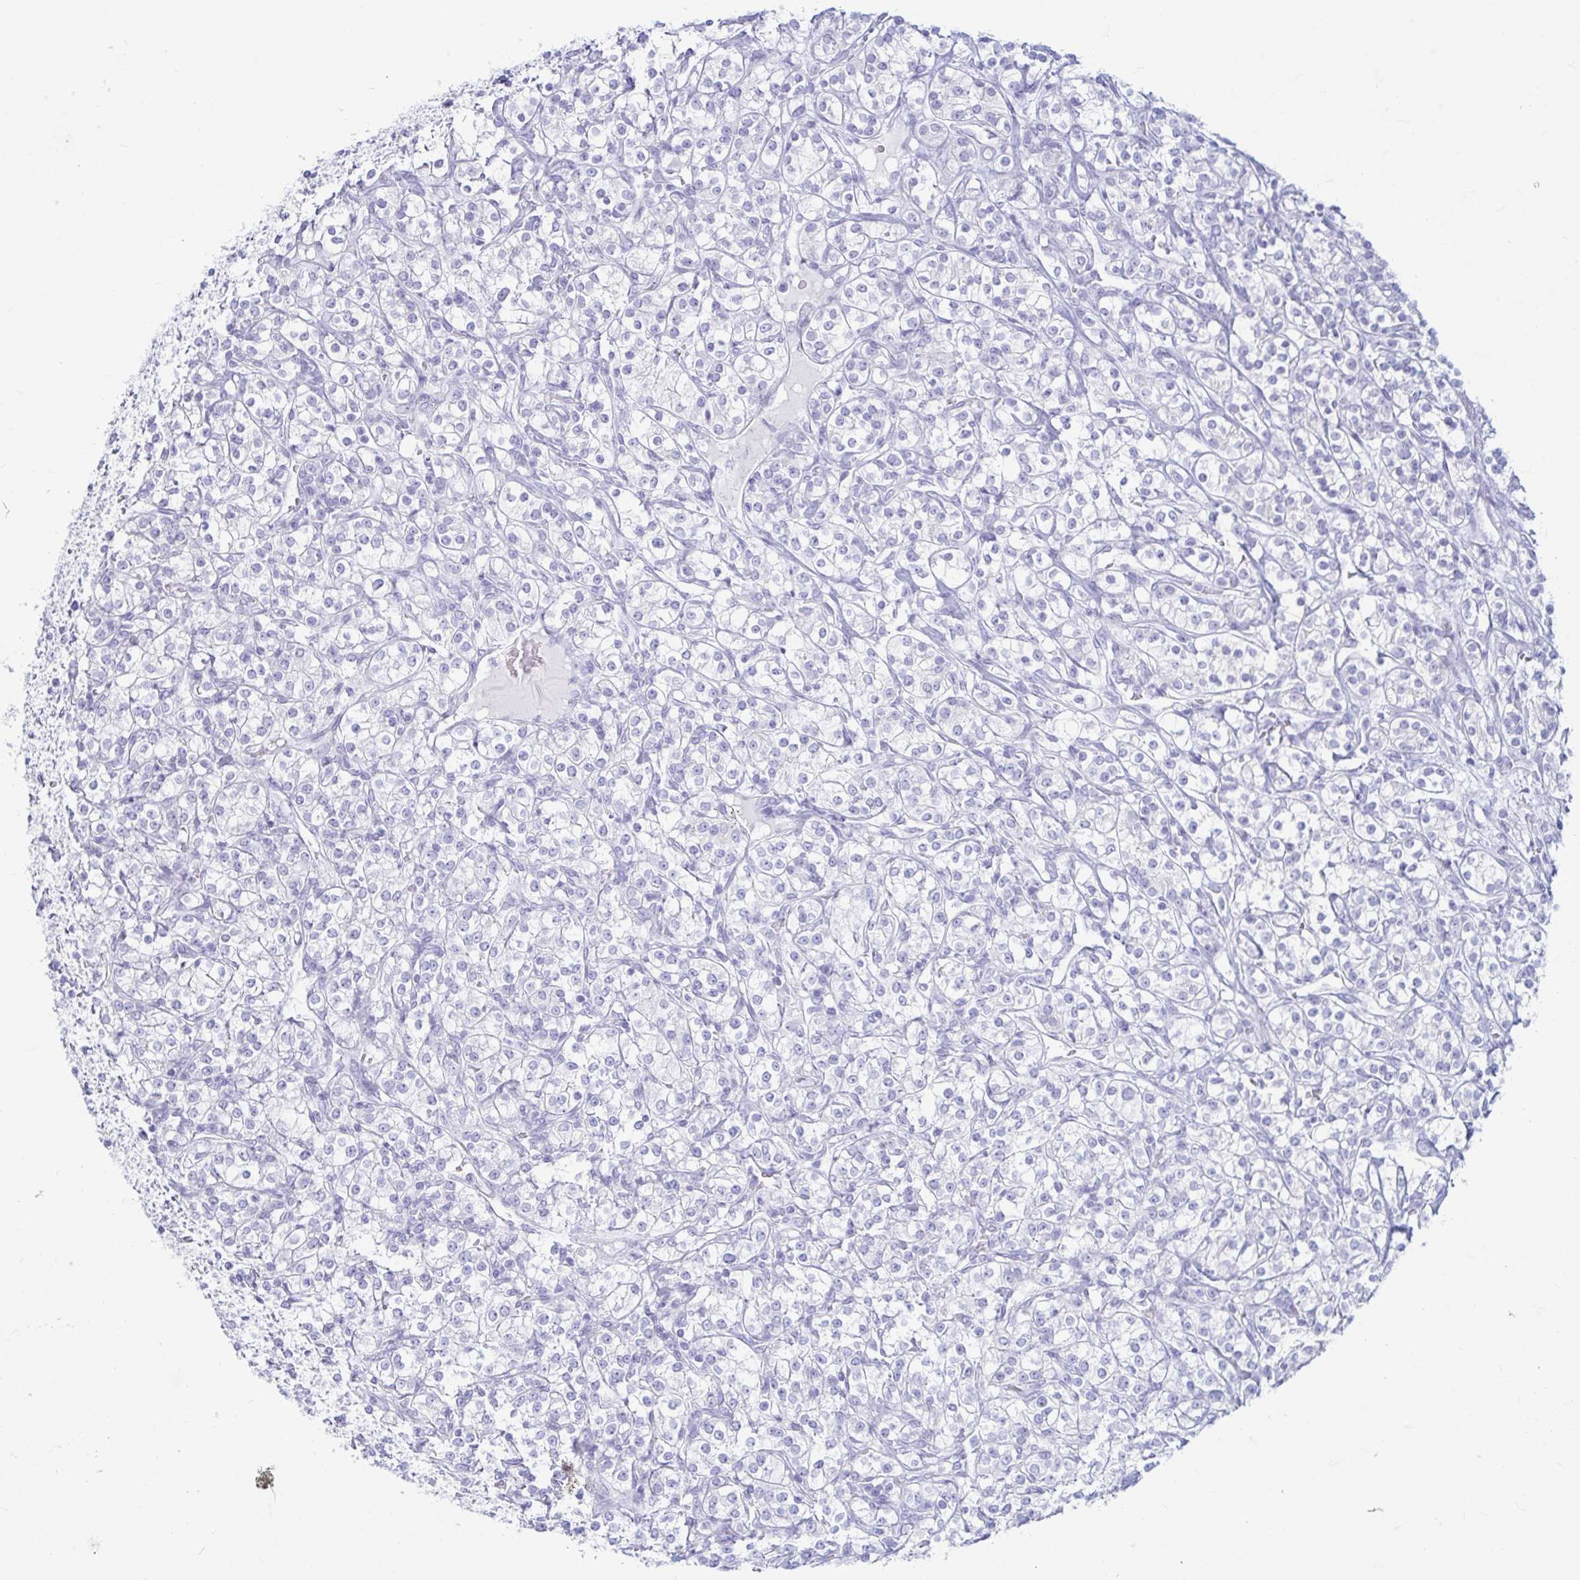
{"staining": {"intensity": "negative", "quantity": "none", "location": "none"}, "tissue": "renal cancer", "cell_type": "Tumor cells", "image_type": "cancer", "snomed": [{"axis": "morphology", "description": "Adenocarcinoma, NOS"}, {"axis": "topography", "description": "Kidney"}], "caption": "A photomicrograph of human adenocarcinoma (renal) is negative for staining in tumor cells.", "gene": "ERICH6", "patient": {"sex": "male", "age": 77}}